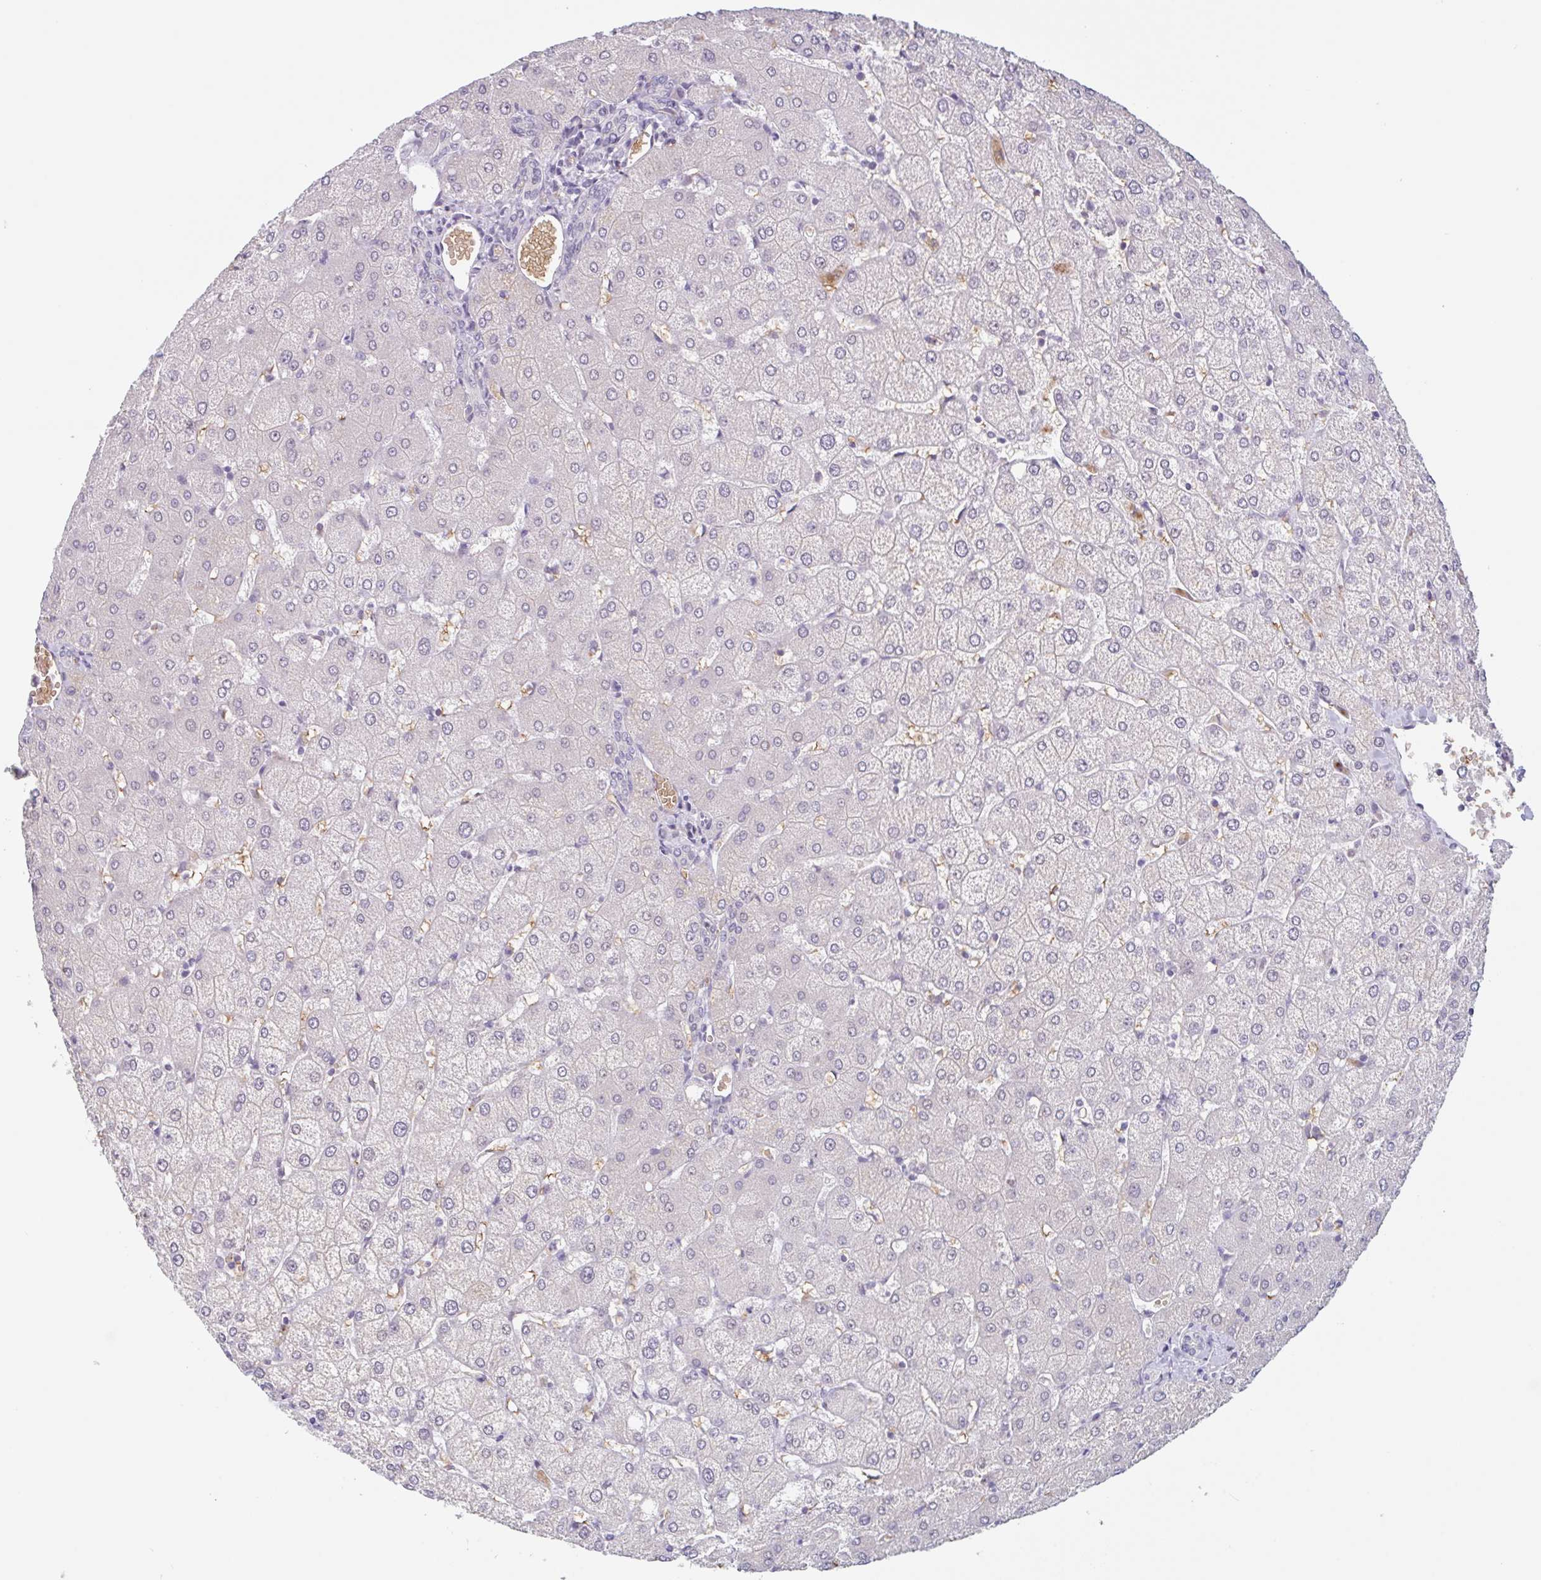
{"staining": {"intensity": "negative", "quantity": "none", "location": "none"}, "tissue": "liver", "cell_type": "Cholangiocytes", "image_type": "normal", "snomed": [{"axis": "morphology", "description": "Normal tissue, NOS"}, {"axis": "topography", "description": "Liver"}], "caption": "Protein analysis of normal liver shows no significant positivity in cholangiocytes. (Brightfield microscopy of DAB IHC at high magnification).", "gene": "RHAG", "patient": {"sex": "female", "age": 54}}